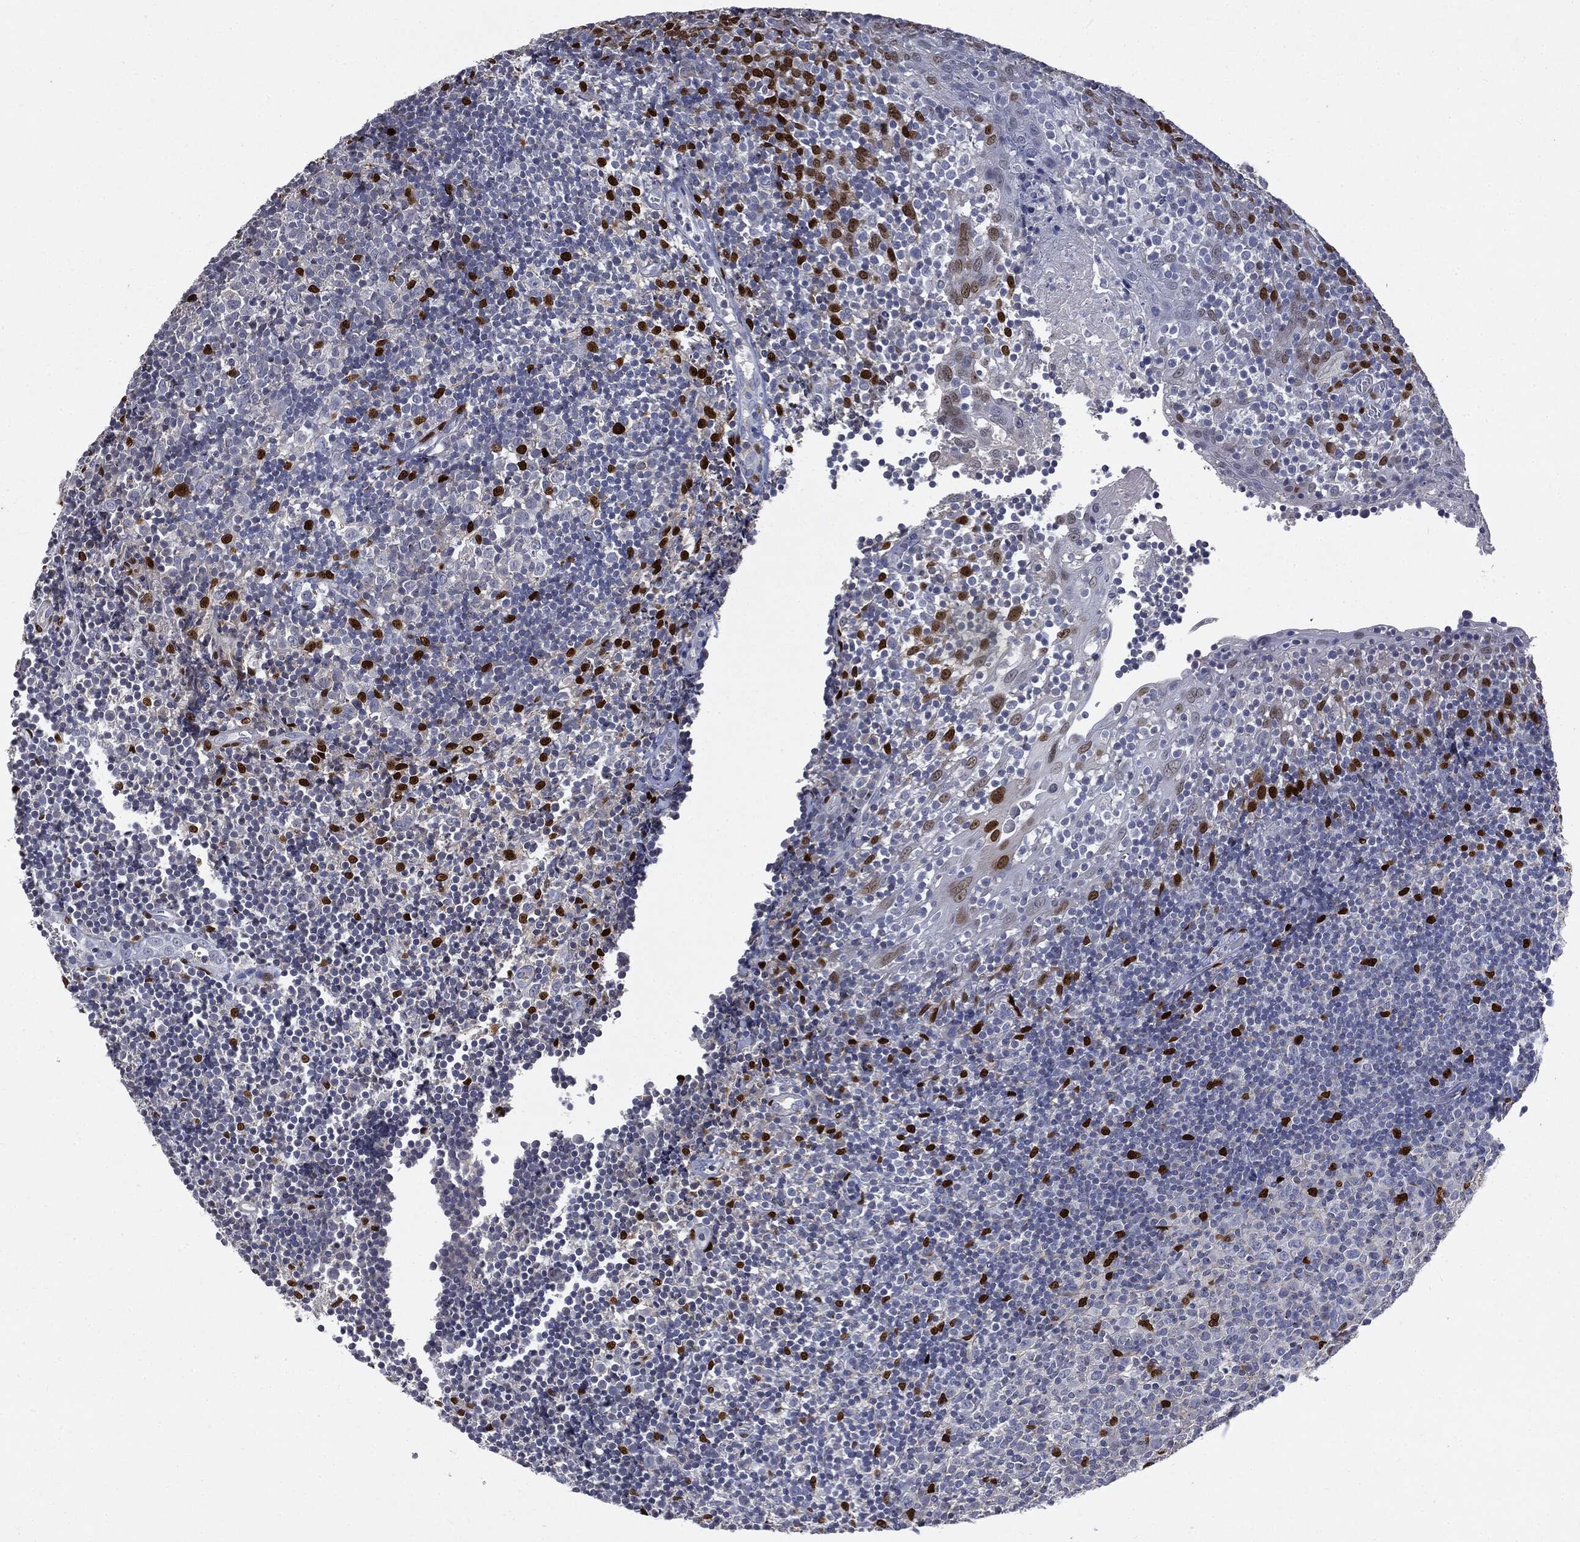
{"staining": {"intensity": "strong", "quantity": "<25%", "location": "nuclear"}, "tissue": "tonsil", "cell_type": "Germinal center cells", "image_type": "normal", "snomed": [{"axis": "morphology", "description": "Normal tissue, NOS"}, {"axis": "topography", "description": "Tonsil"}], "caption": "Germinal center cells reveal medium levels of strong nuclear staining in about <25% of cells in normal tonsil. The protein is stained brown, and the nuclei are stained in blue (DAB (3,3'-diaminobenzidine) IHC with brightfield microscopy, high magnification).", "gene": "CASD1", "patient": {"sex": "female", "age": 5}}